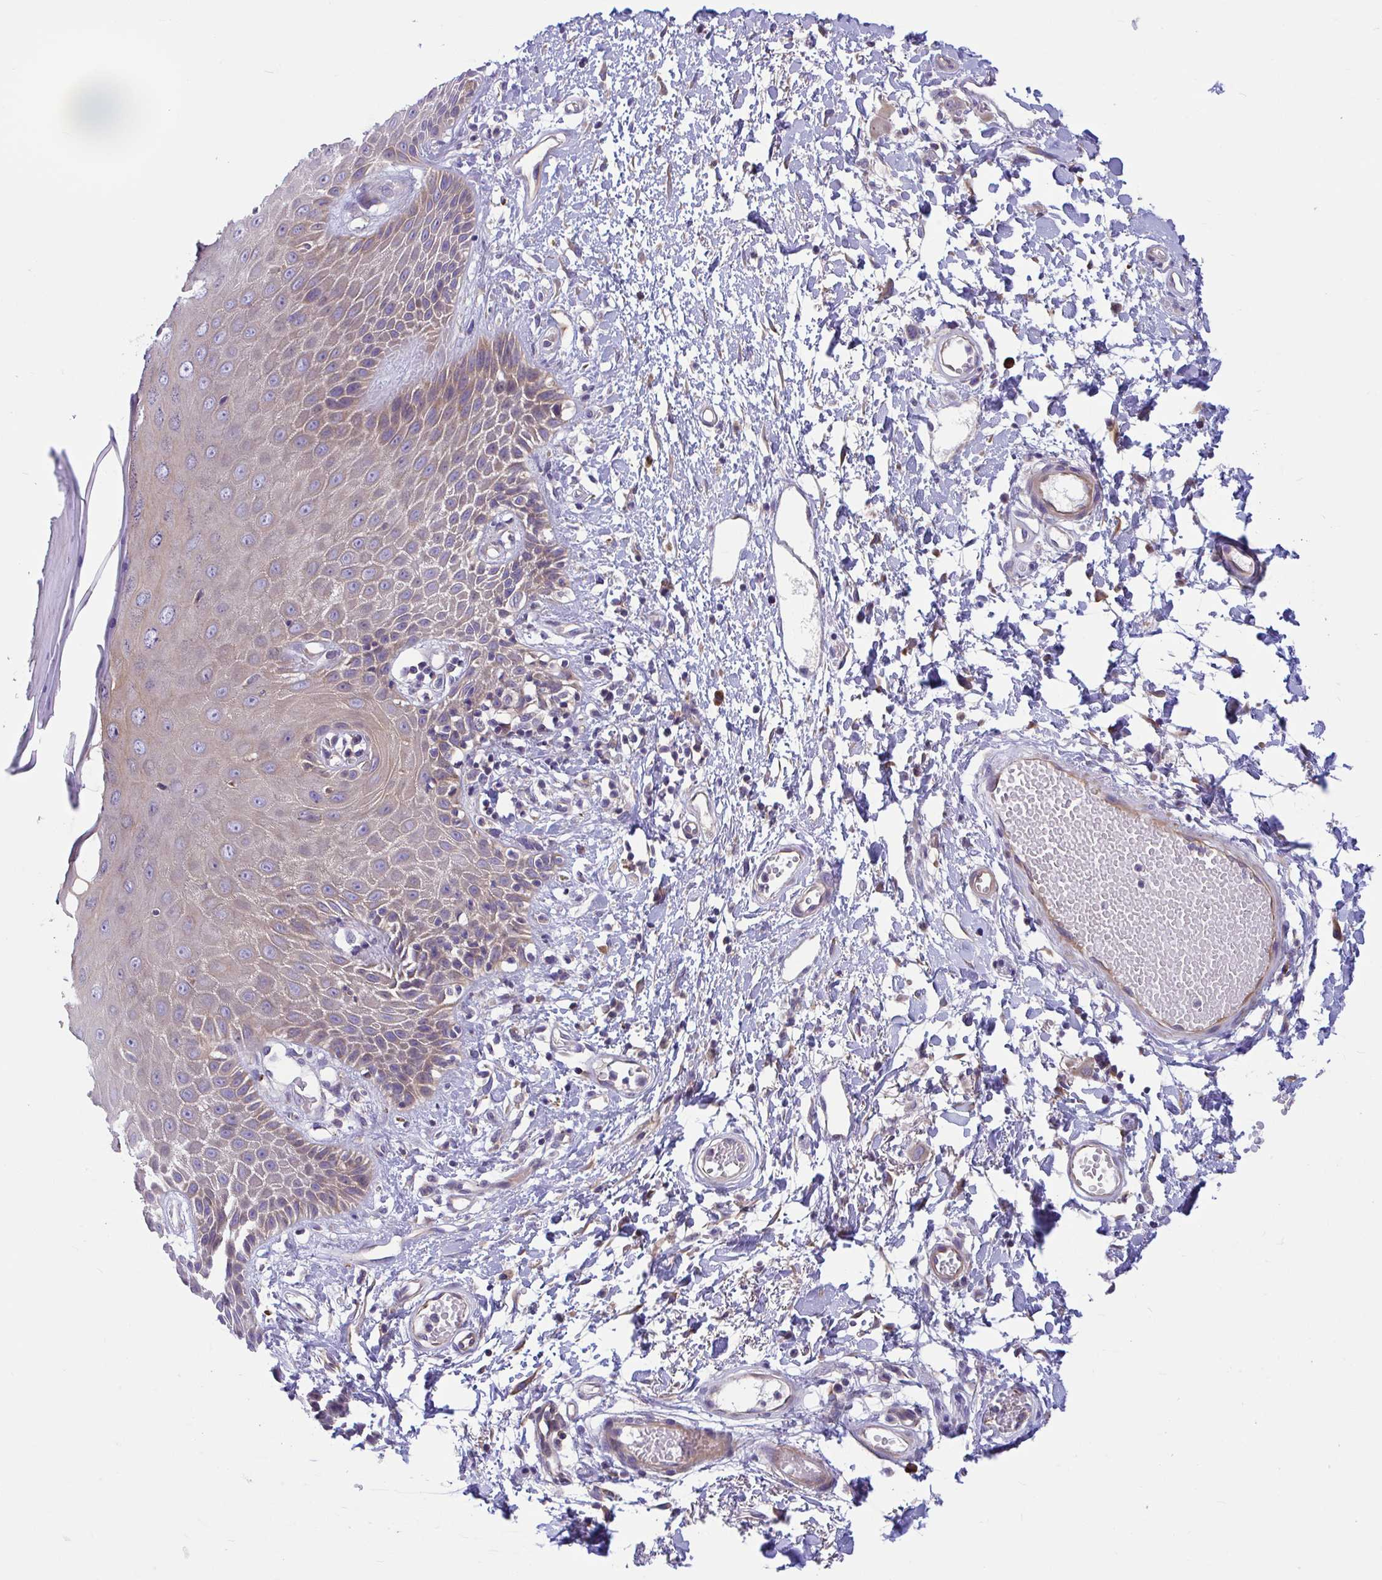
{"staining": {"intensity": "moderate", "quantity": "25%-75%", "location": "cytoplasmic/membranous"}, "tissue": "skin", "cell_type": "Epidermal cells", "image_type": "normal", "snomed": [{"axis": "morphology", "description": "Normal tissue, NOS"}, {"axis": "topography", "description": "Anal"}, {"axis": "topography", "description": "Peripheral nerve tissue"}], "caption": "Skin stained with DAB IHC reveals medium levels of moderate cytoplasmic/membranous staining in approximately 25%-75% of epidermal cells.", "gene": "WBP1", "patient": {"sex": "male", "age": 78}}